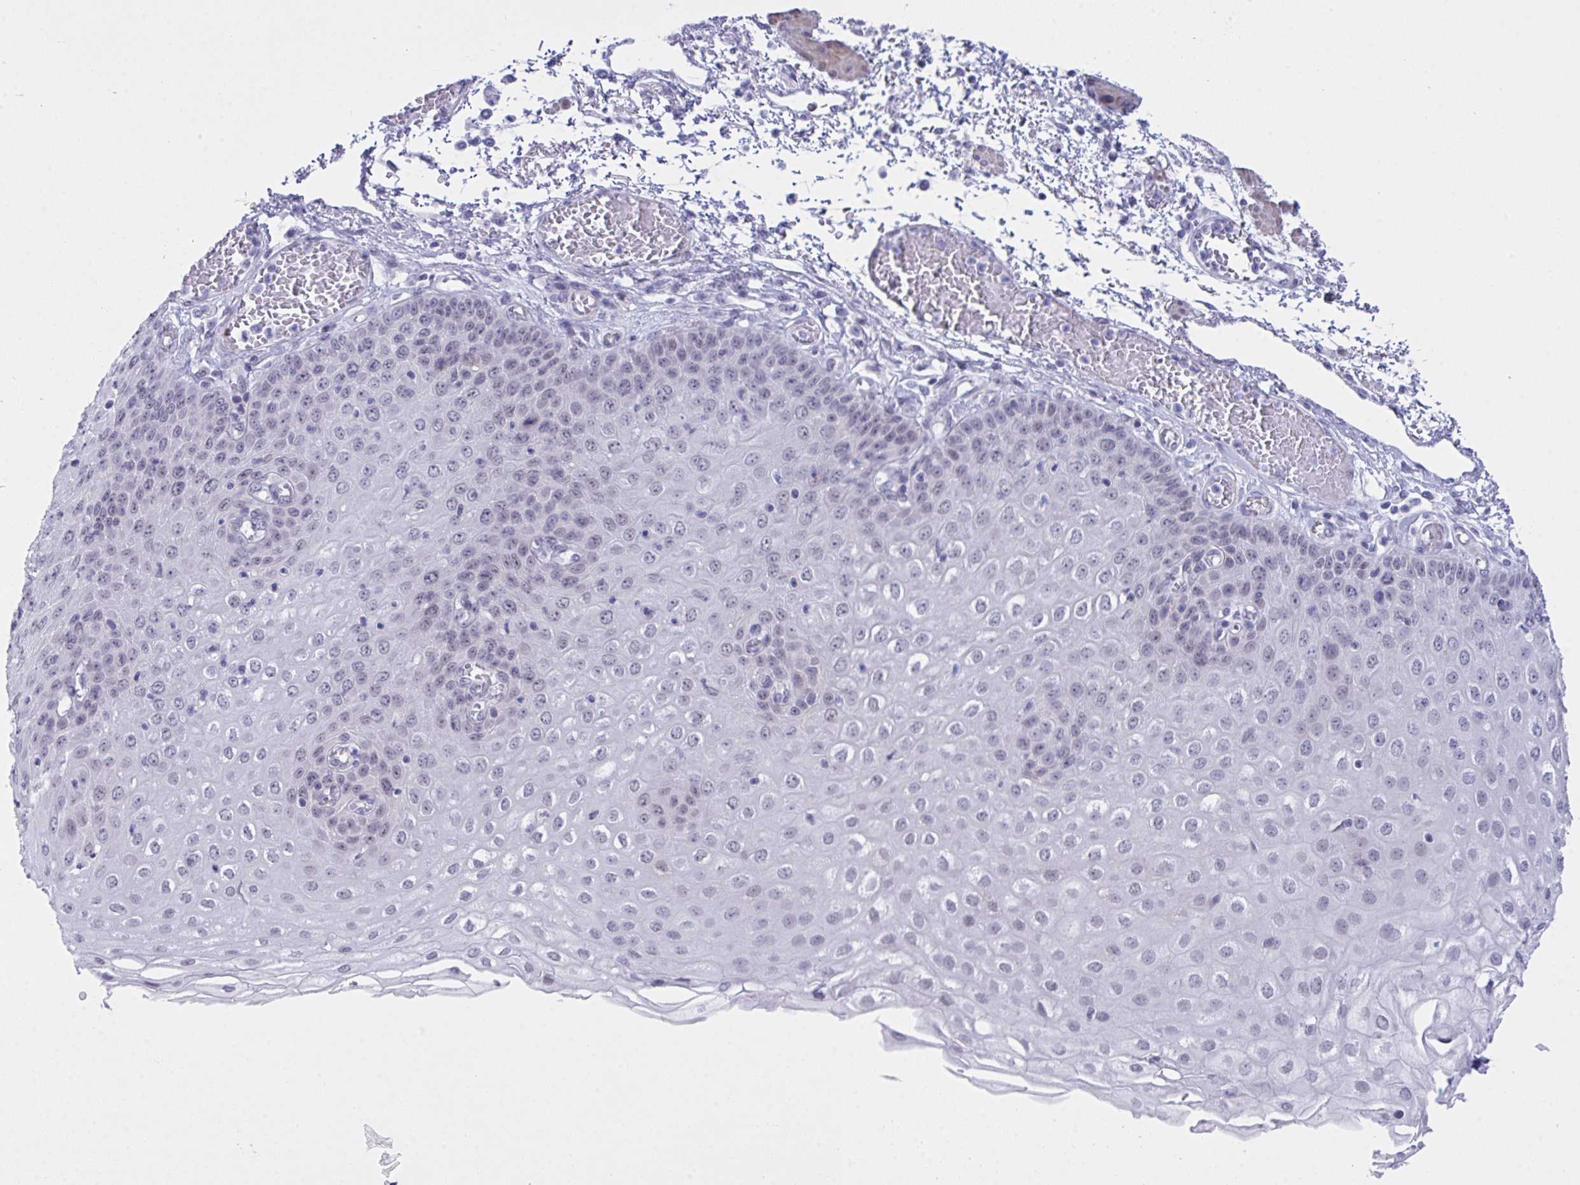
{"staining": {"intensity": "negative", "quantity": "none", "location": "none"}, "tissue": "esophagus", "cell_type": "Squamous epithelial cells", "image_type": "normal", "snomed": [{"axis": "morphology", "description": "Normal tissue, NOS"}, {"axis": "morphology", "description": "Adenocarcinoma, NOS"}, {"axis": "topography", "description": "Esophagus"}], "caption": "Immunohistochemistry (IHC) histopathology image of normal esophagus: human esophagus stained with DAB shows no significant protein positivity in squamous epithelial cells. (DAB (3,3'-diaminobenzidine) IHC visualized using brightfield microscopy, high magnification).", "gene": "FBXL22", "patient": {"sex": "male", "age": 81}}